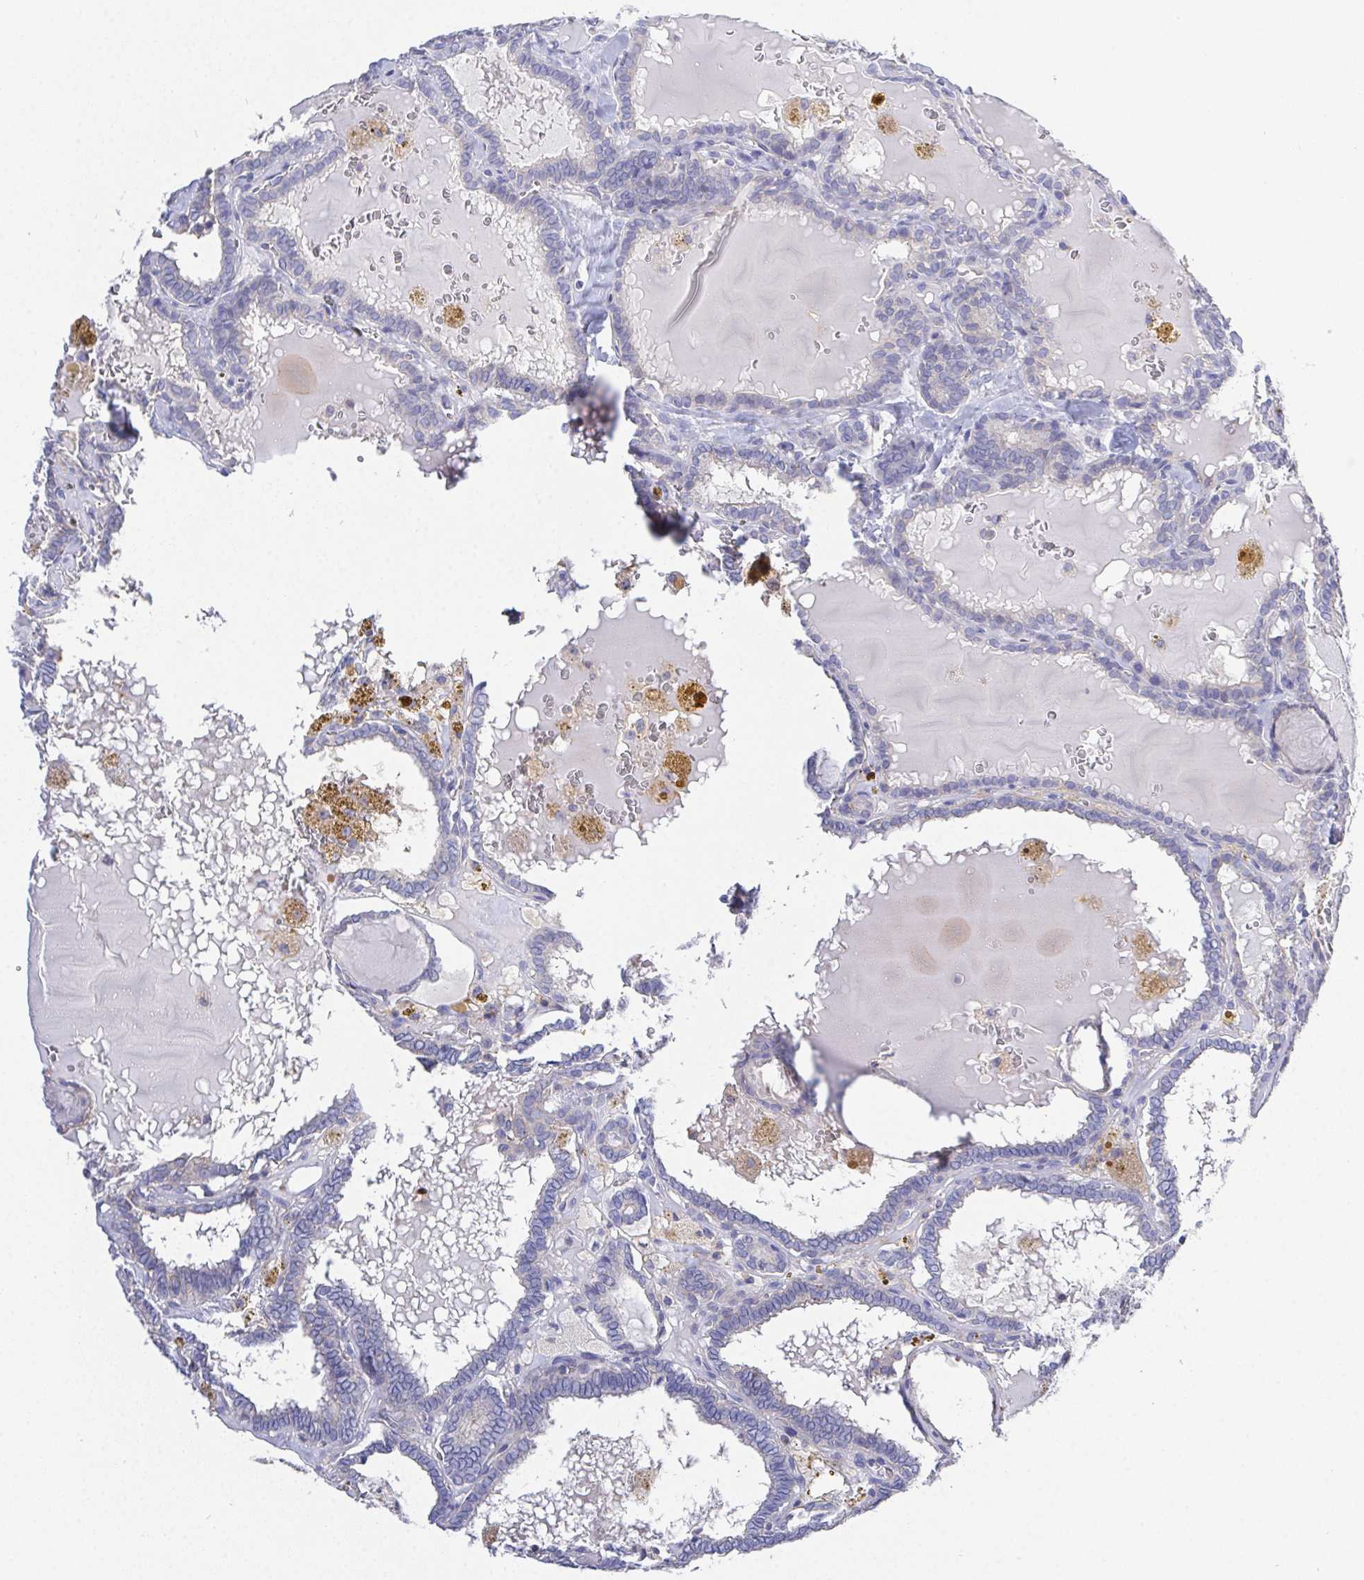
{"staining": {"intensity": "negative", "quantity": "none", "location": "none"}, "tissue": "thyroid cancer", "cell_type": "Tumor cells", "image_type": "cancer", "snomed": [{"axis": "morphology", "description": "Papillary adenocarcinoma, NOS"}, {"axis": "topography", "description": "Thyroid gland"}], "caption": "A high-resolution image shows immunohistochemistry (IHC) staining of thyroid papillary adenocarcinoma, which displays no significant expression in tumor cells. Brightfield microscopy of immunohistochemistry (IHC) stained with DAB (brown) and hematoxylin (blue), captured at high magnification.", "gene": "PRG3", "patient": {"sex": "female", "age": 39}}